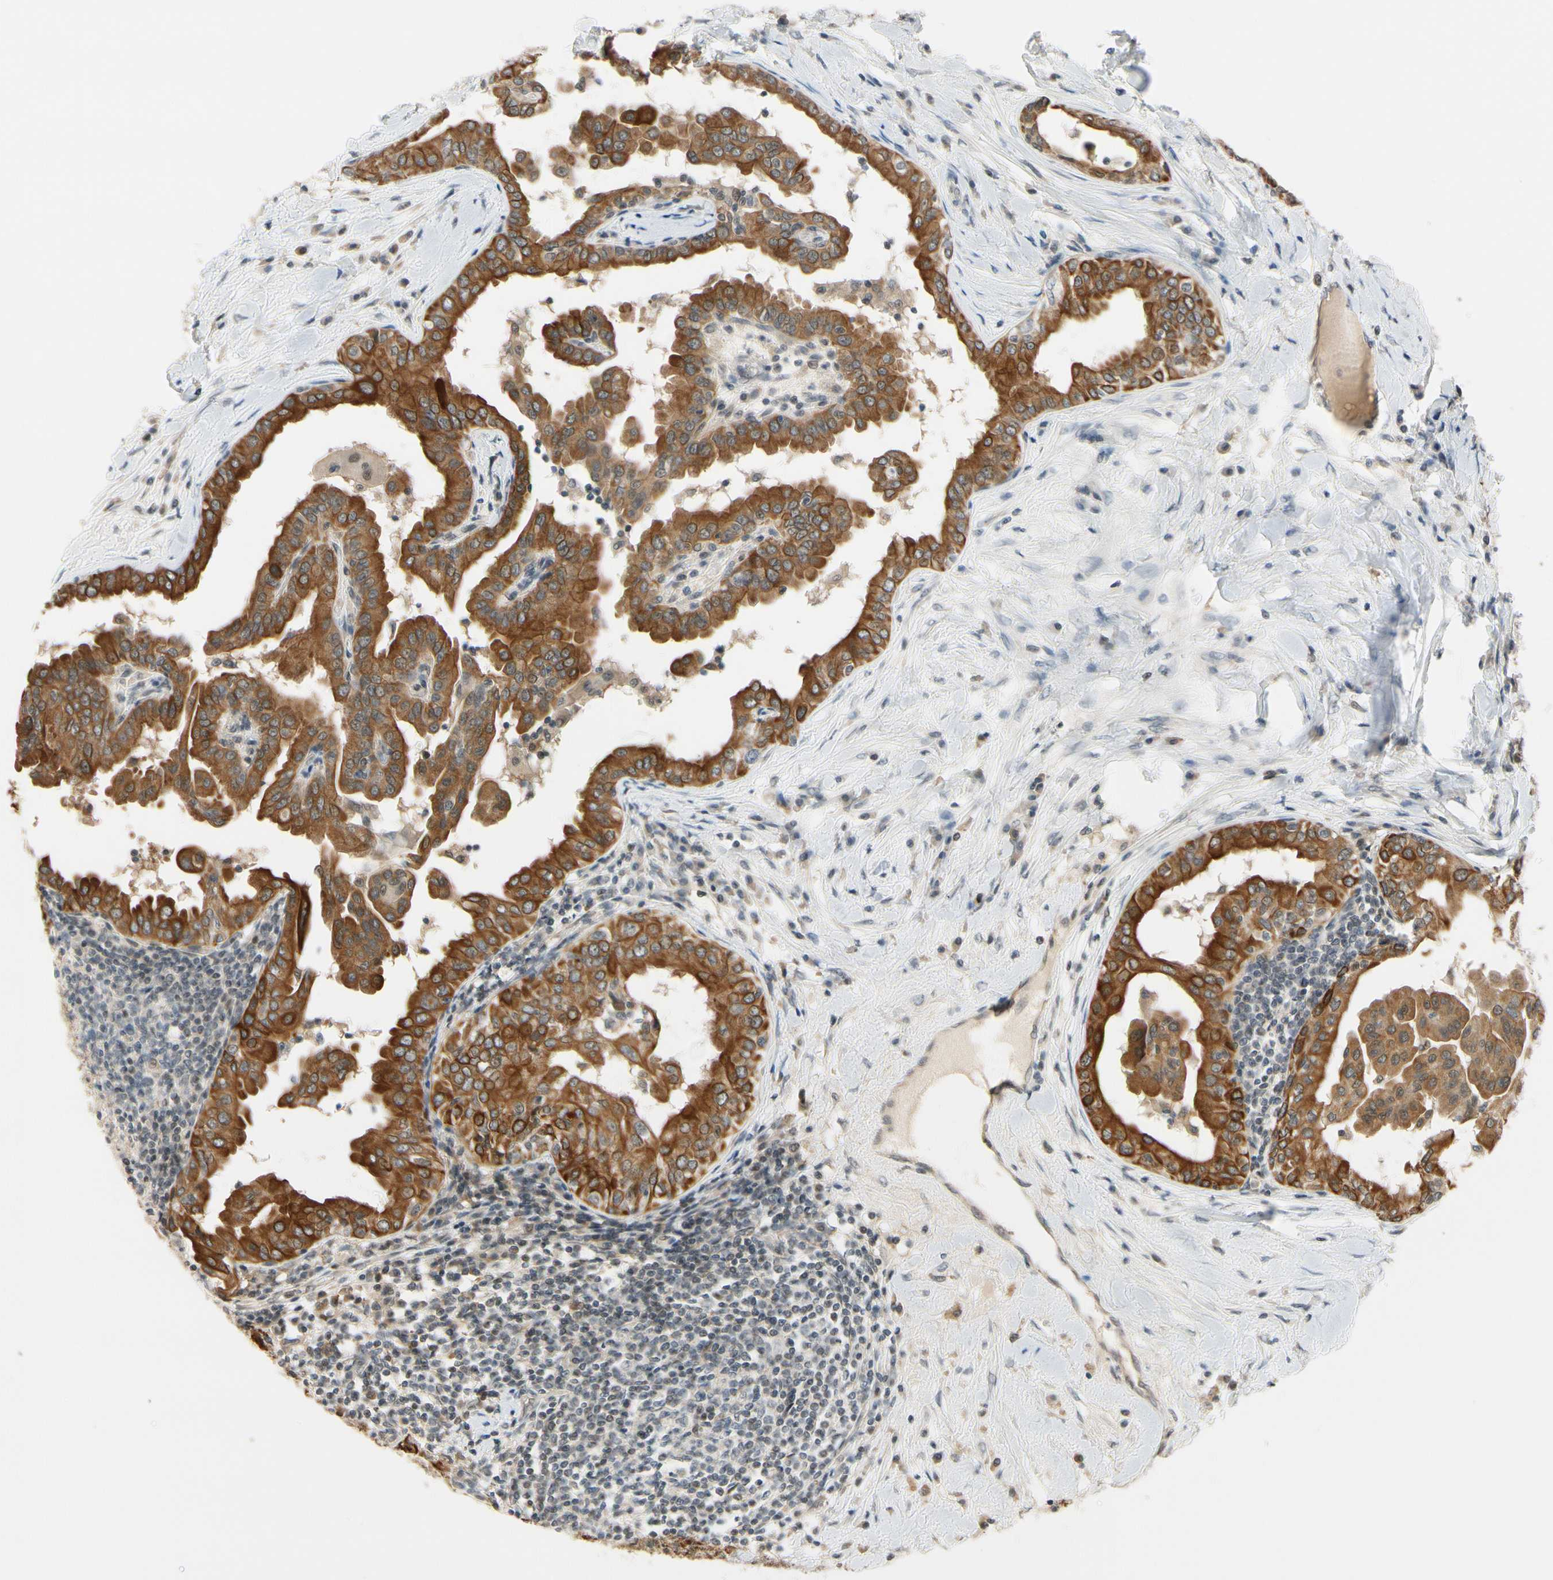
{"staining": {"intensity": "strong", "quantity": ">75%", "location": "cytoplasmic/membranous"}, "tissue": "thyroid cancer", "cell_type": "Tumor cells", "image_type": "cancer", "snomed": [{"axis": "morphology", "description": "Papillary adenocarcinoma, NOS"}, {"axis": "topography", "description": "Thyroid gland"}], "caption": "Immunohistochemical staining of human papillary adenocarcinoma (thyroid) shows high levels of strong cytoplasmic/membranous positivity in approximately >75% of tumor cells. The staining was performed using DAB (3,3'-diaminobenzidine) to visualize the protein expression in brown, while the nuclei were stained in blue with hematoxylin (Magnification: 20x).", "gene": "TAF12", "patient": {"sex": "male", "age": 33}}